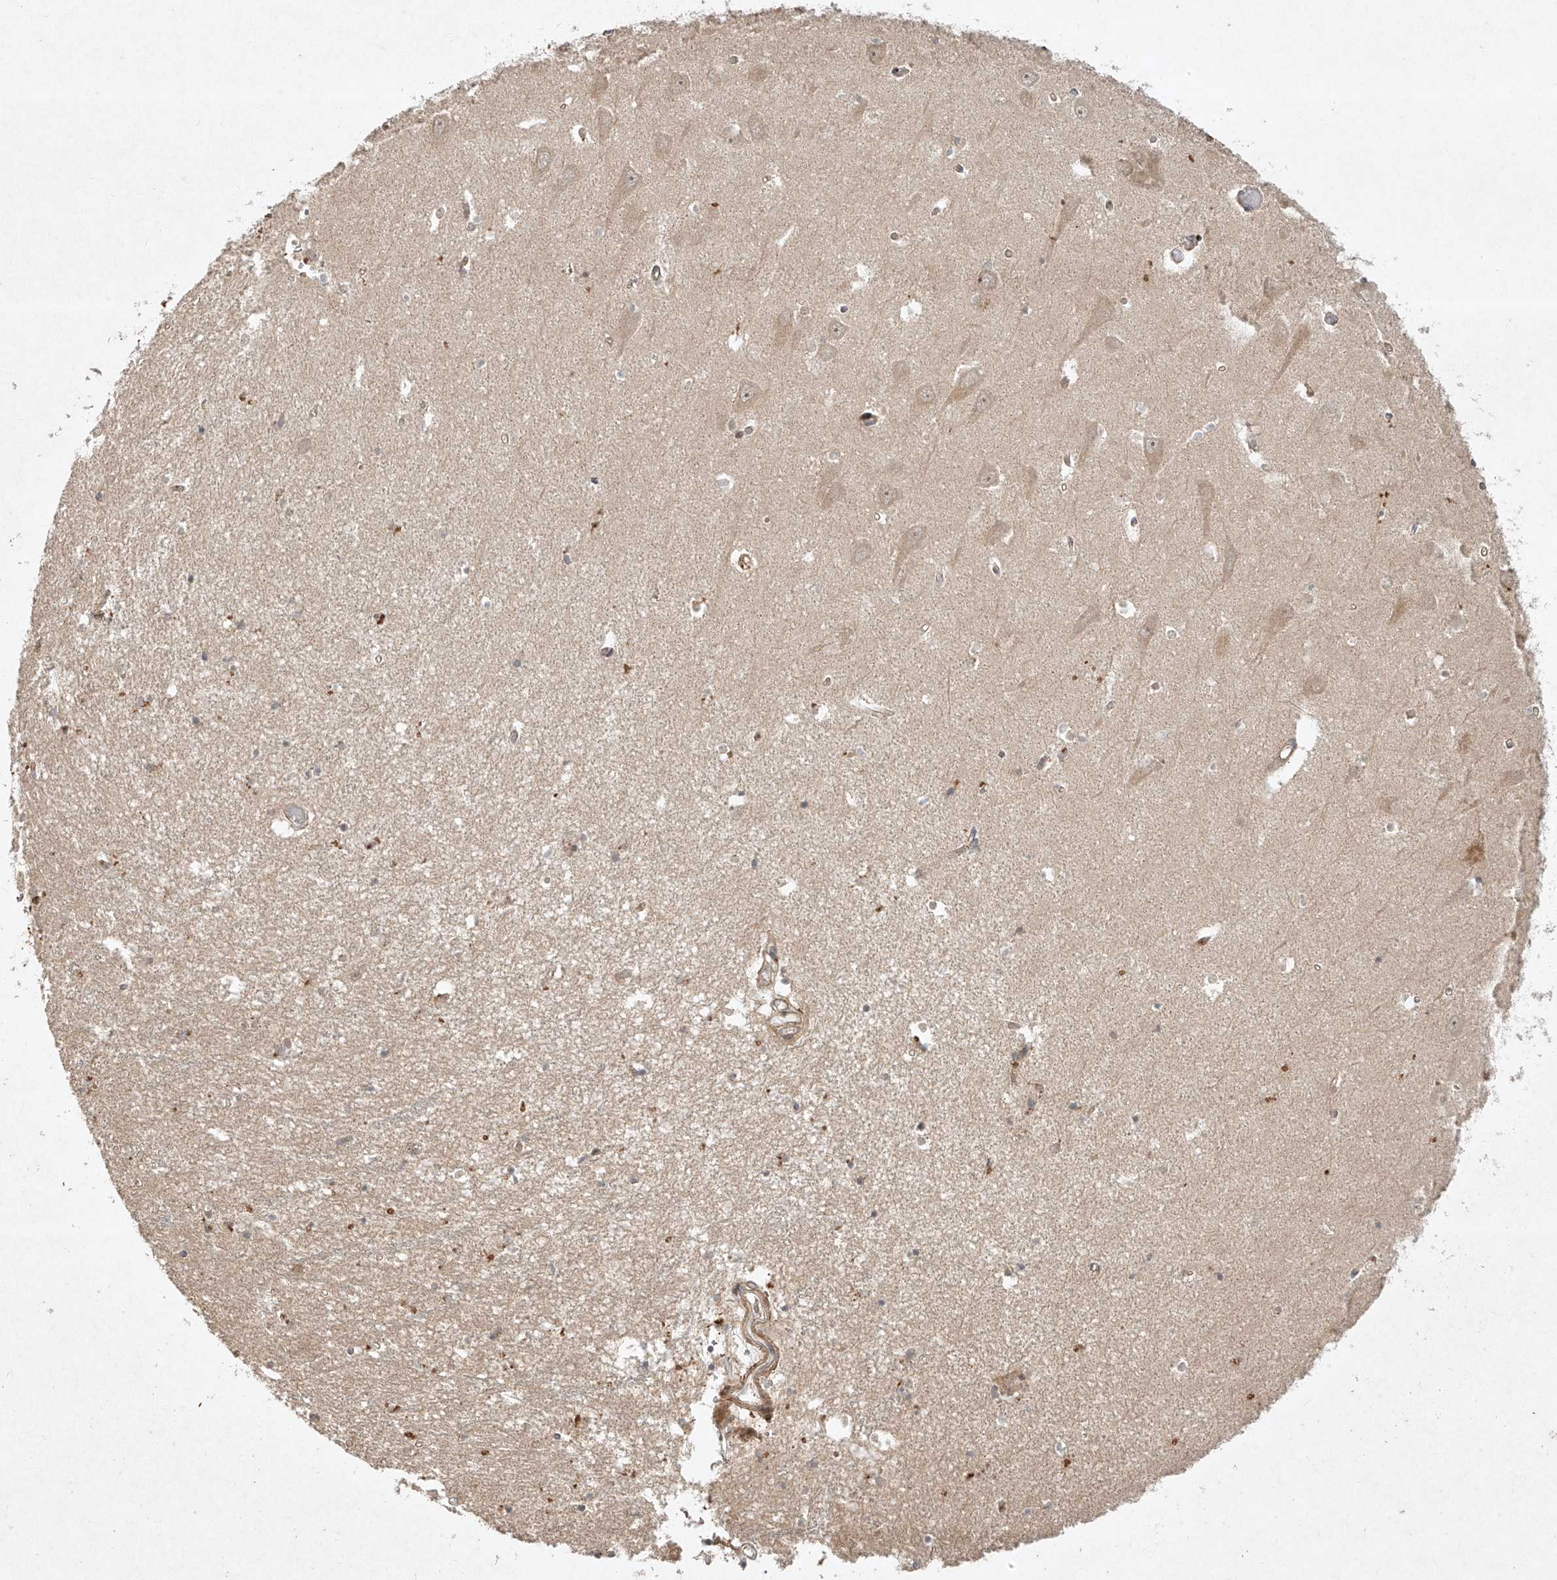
{"staining": {"intensity": "weak", "quantity": "<25%", "location": "cytoplasmic/membranous"}, "tissue": "hippocampus", "cell_type": "Glial cells", "image_type": "normal", "snomed": [{"axis": "morphology", "description": "Normal tissue, NOS"}, {"axis": "topography", "description": "Hippocampus"}], "caption": "The photomicrograph reveals no significant positivity in glial cells of hippocampus. (Immunohistochemistry (ihc), brightfield microscopy, high magnification).", "gene": "CYYR1", "patient": {"sex": "male", "age": 70}}